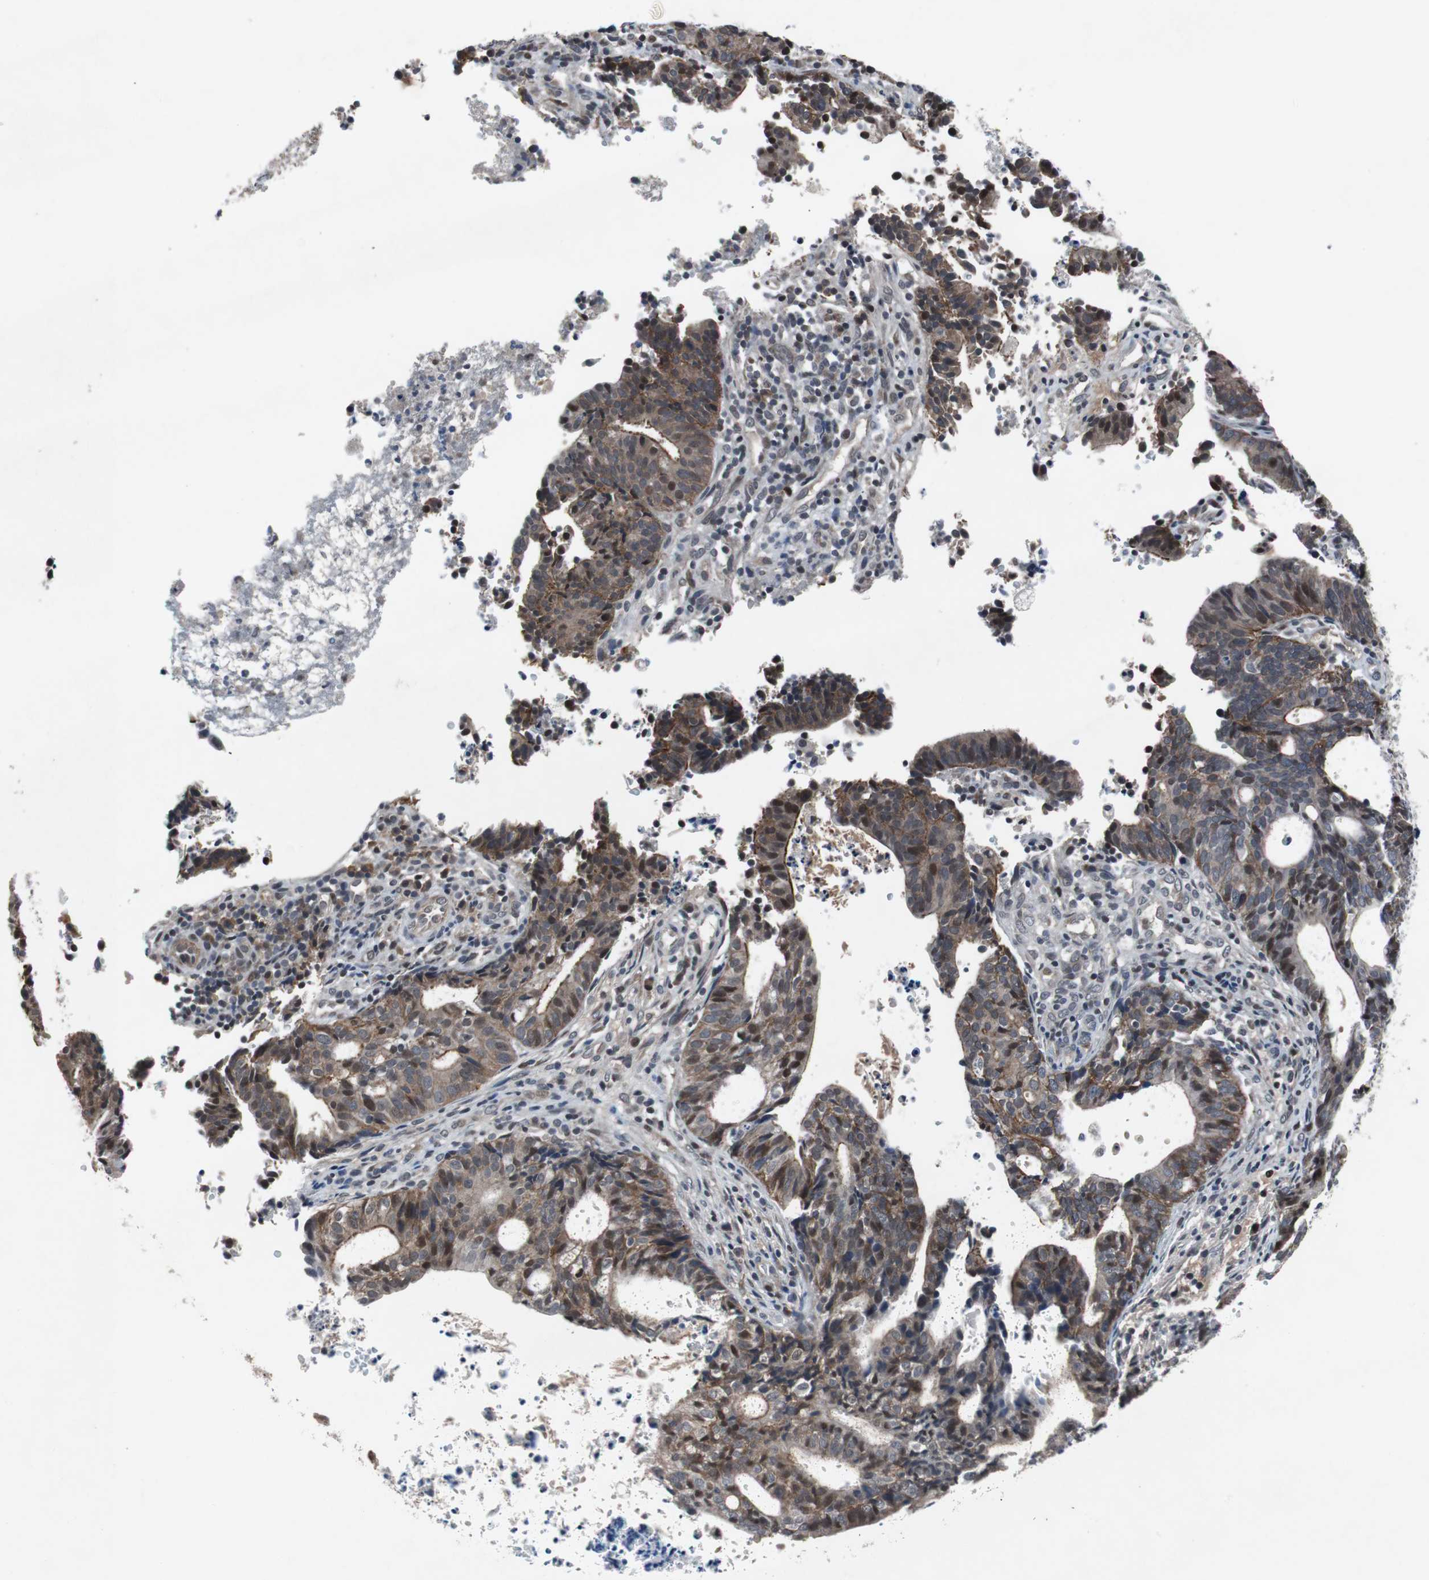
{"staining": {"intensity": "moderate", "quantity": "25%-75%", "location": "cytoplasmic/membranous,nuclear"}, "tissue": "endometrial cancer", "cell_type": "Tumor cells", "image_type": "cancer", "snomed": [{"axis": "morphology", "description": "Adenocarcinoma, NOS"}, {"axis": "topography", "description": "Uterus"}], "caption": "Immunohistochemical staining of human adenocarcinoma (endometrial) shows moderate cytoplasmic/membranous and nuclear protein positivity in about 25%-75% of tumor cells.", "gene": "TP63", "patient": {"sex": "female", "age": 83}}